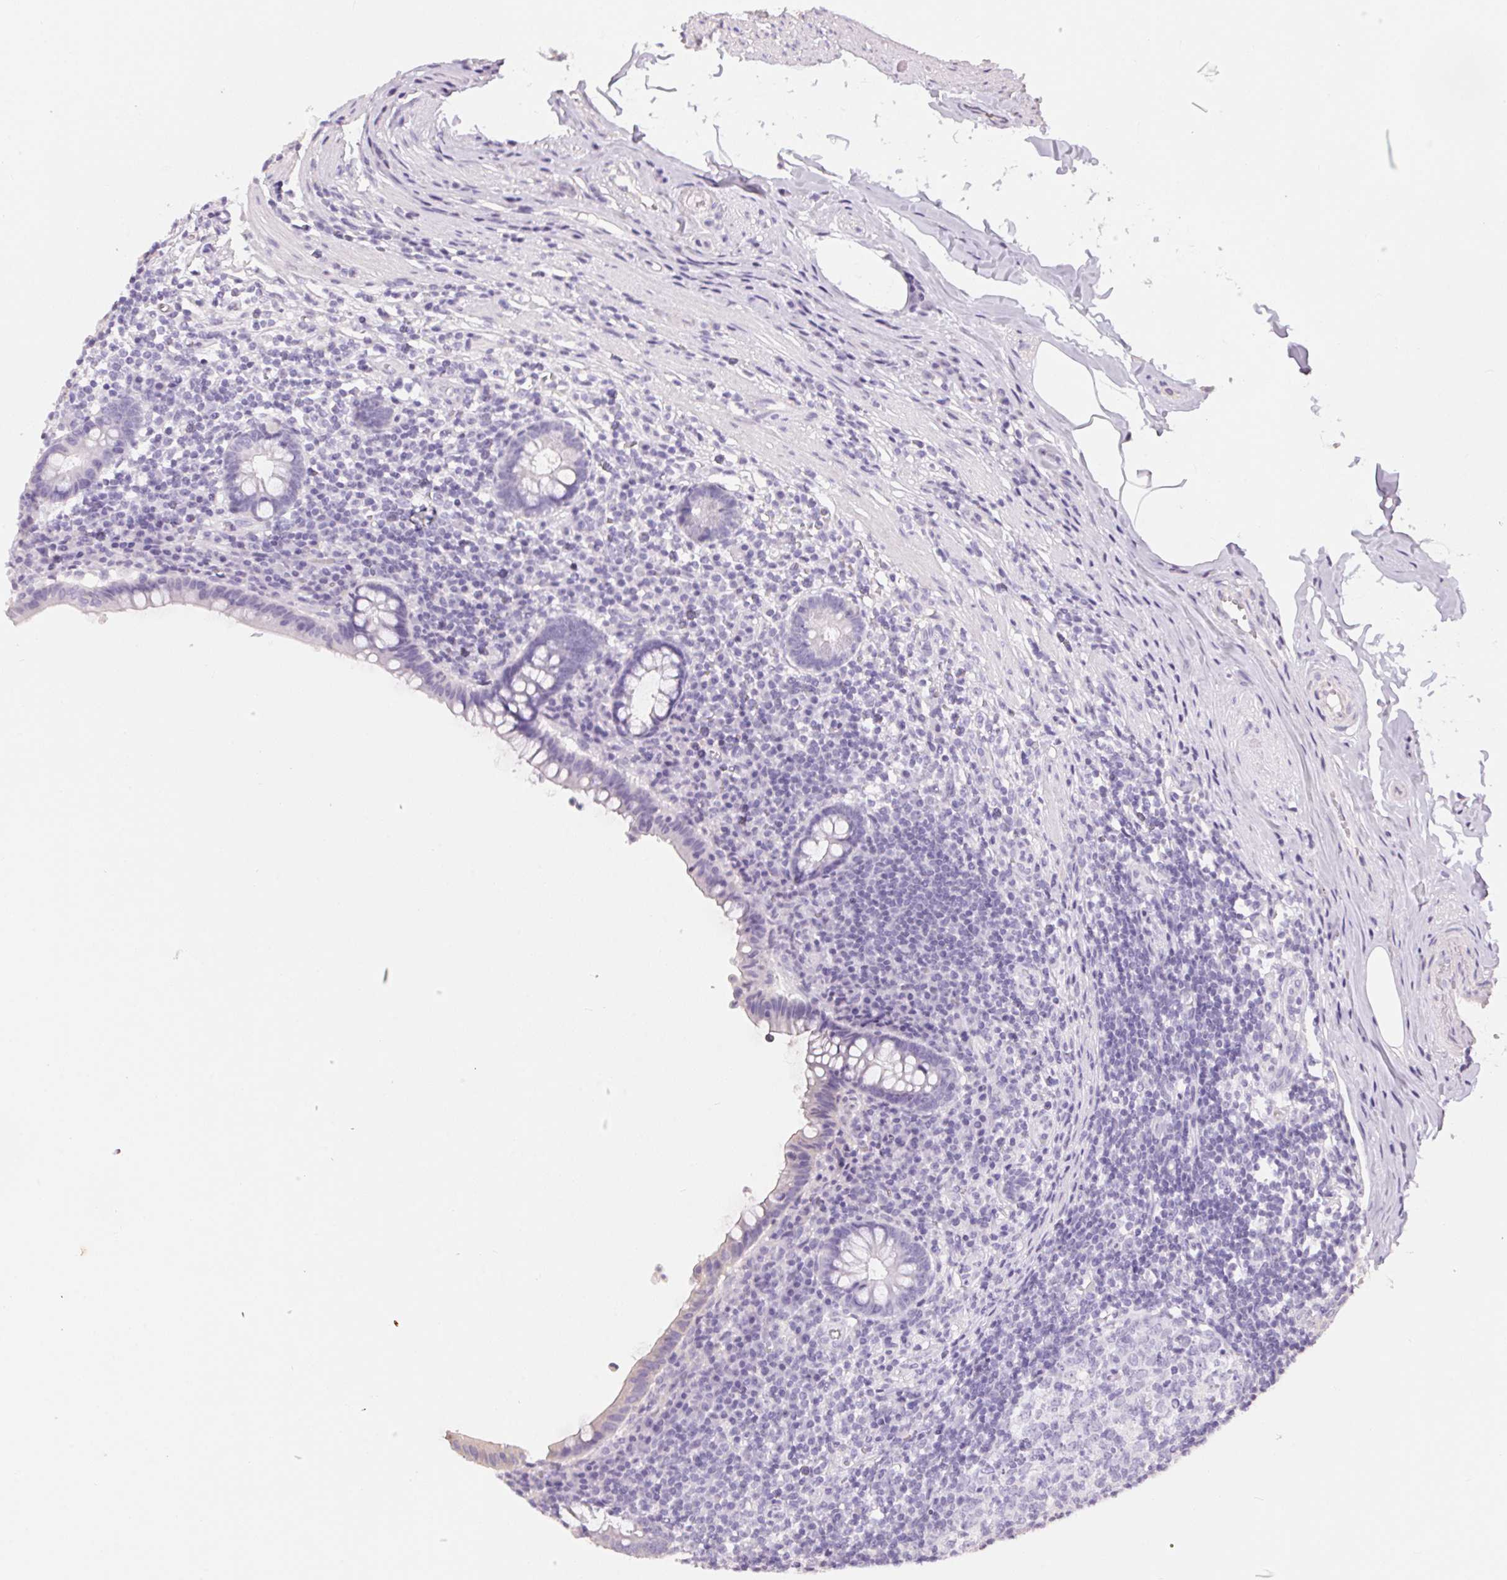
{"staining": {"intensity": "negative", "quantity": "none", "location": "none"}, "tissue": "appendix", "cell_type": "Glandular cells", "image_type": "normal", "snomed": [{"axis": "morphology", "description": "Normal tissue, NOS"}, {"axis": "topography", "description": "Appendix"}], "caption": "DAB (3,3'-diaminobenzidine) immunohistochemical staining of benign human appendix shows no significant expression in glandular cells.", "gene": "UNC13B", "patient": {"sex": "female", "age": 56}}